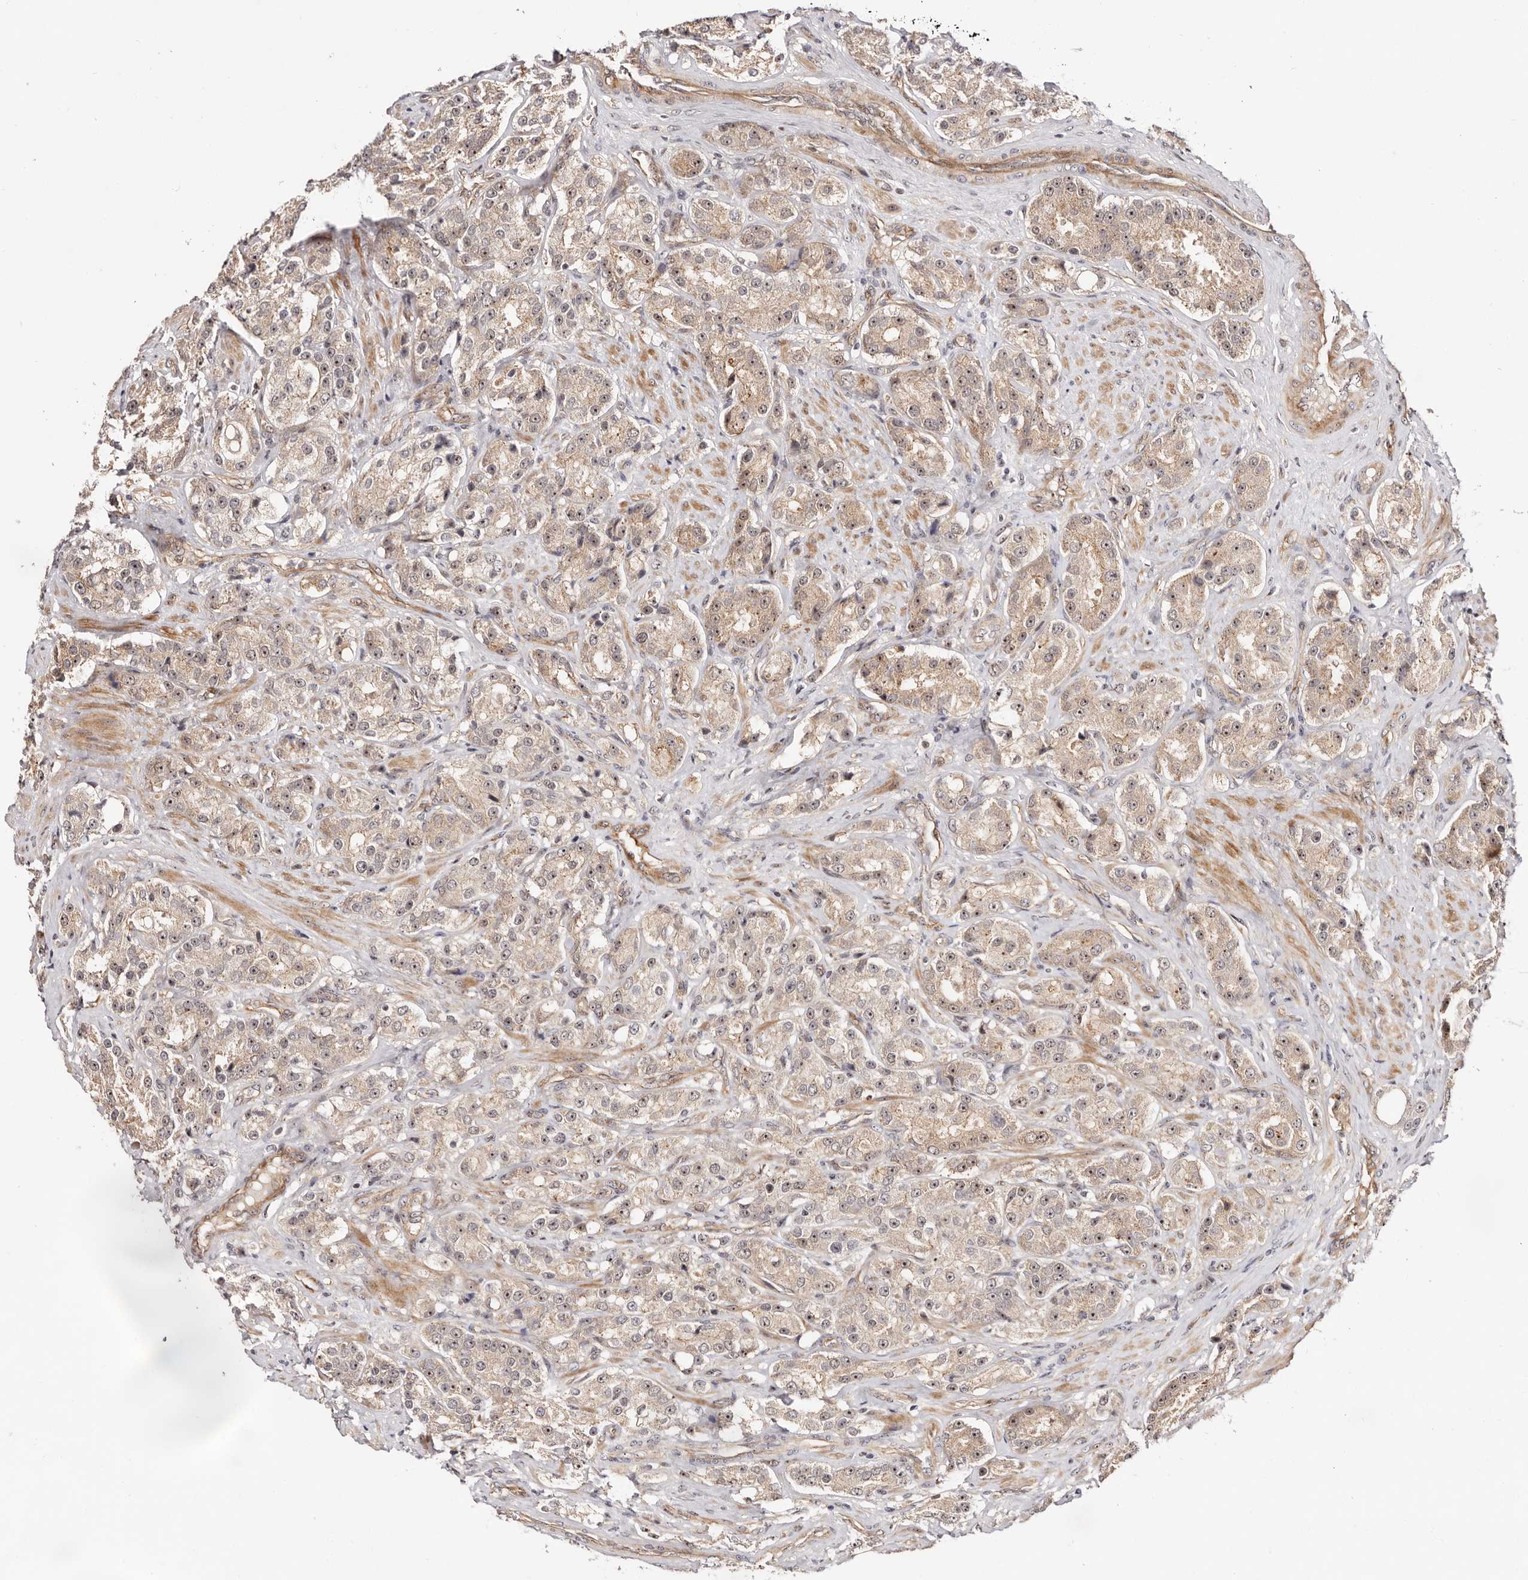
{"staining": {"intensity": "weak", "quantity": ">75%", "location": "cytoplasmic/membranous,nuclear"}, "tissue": "prostate cancer", "cell_type": "Tumor cells", "image_type": "cancer", "snomed": [{"axis": "morphology", "description": "Adenocarcinoma, High grade"}, {"axis": "topography", "description": "Prostate"}], "caption": "A high-resolution micrograph shows immunohistochemistry staining of prostate cancer, which exhibits weak cytoplasmic/membranous and nuclear expression in approximately >75% of tumor cells.", "gene": "ODF2L", "patient": {"sex": "male", "age": 60}}